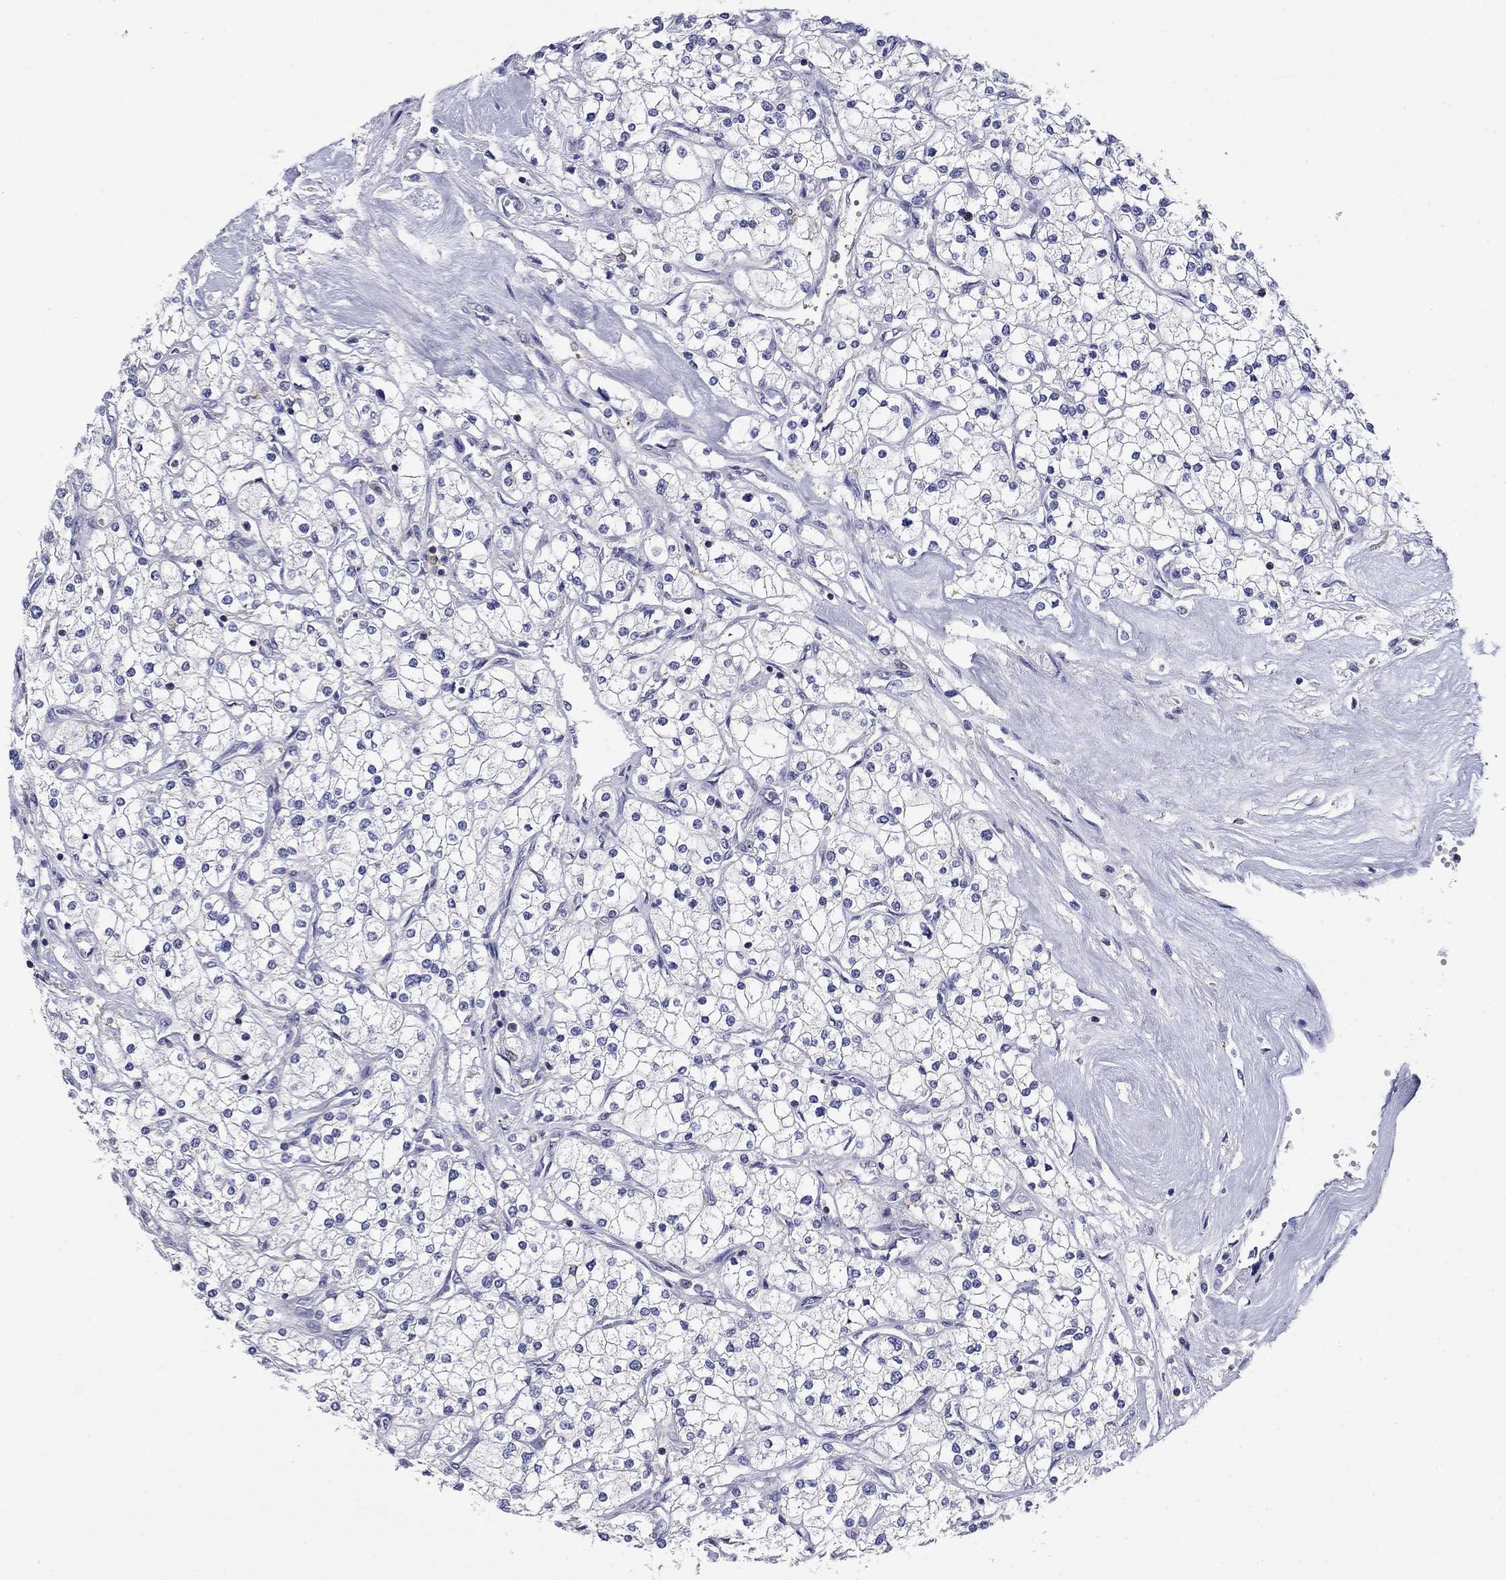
{"staining": {"intensity": "negative", "quantity": "none", "location": "none"}, "tissue": "renal cancer", "cell_type": "Tumor cells", "image_type": "cancer", "snomed": [{"axis": "morphology", "description": "Adenocarcinoma, NOS"}, {"axis": "topography", "description": "Kidney"}], "caption": "Image shows no significant protein staining in tumor cells of renal cancer.", "gene": "POU2F2", "patient": {"sex": "male", "age": 80}}